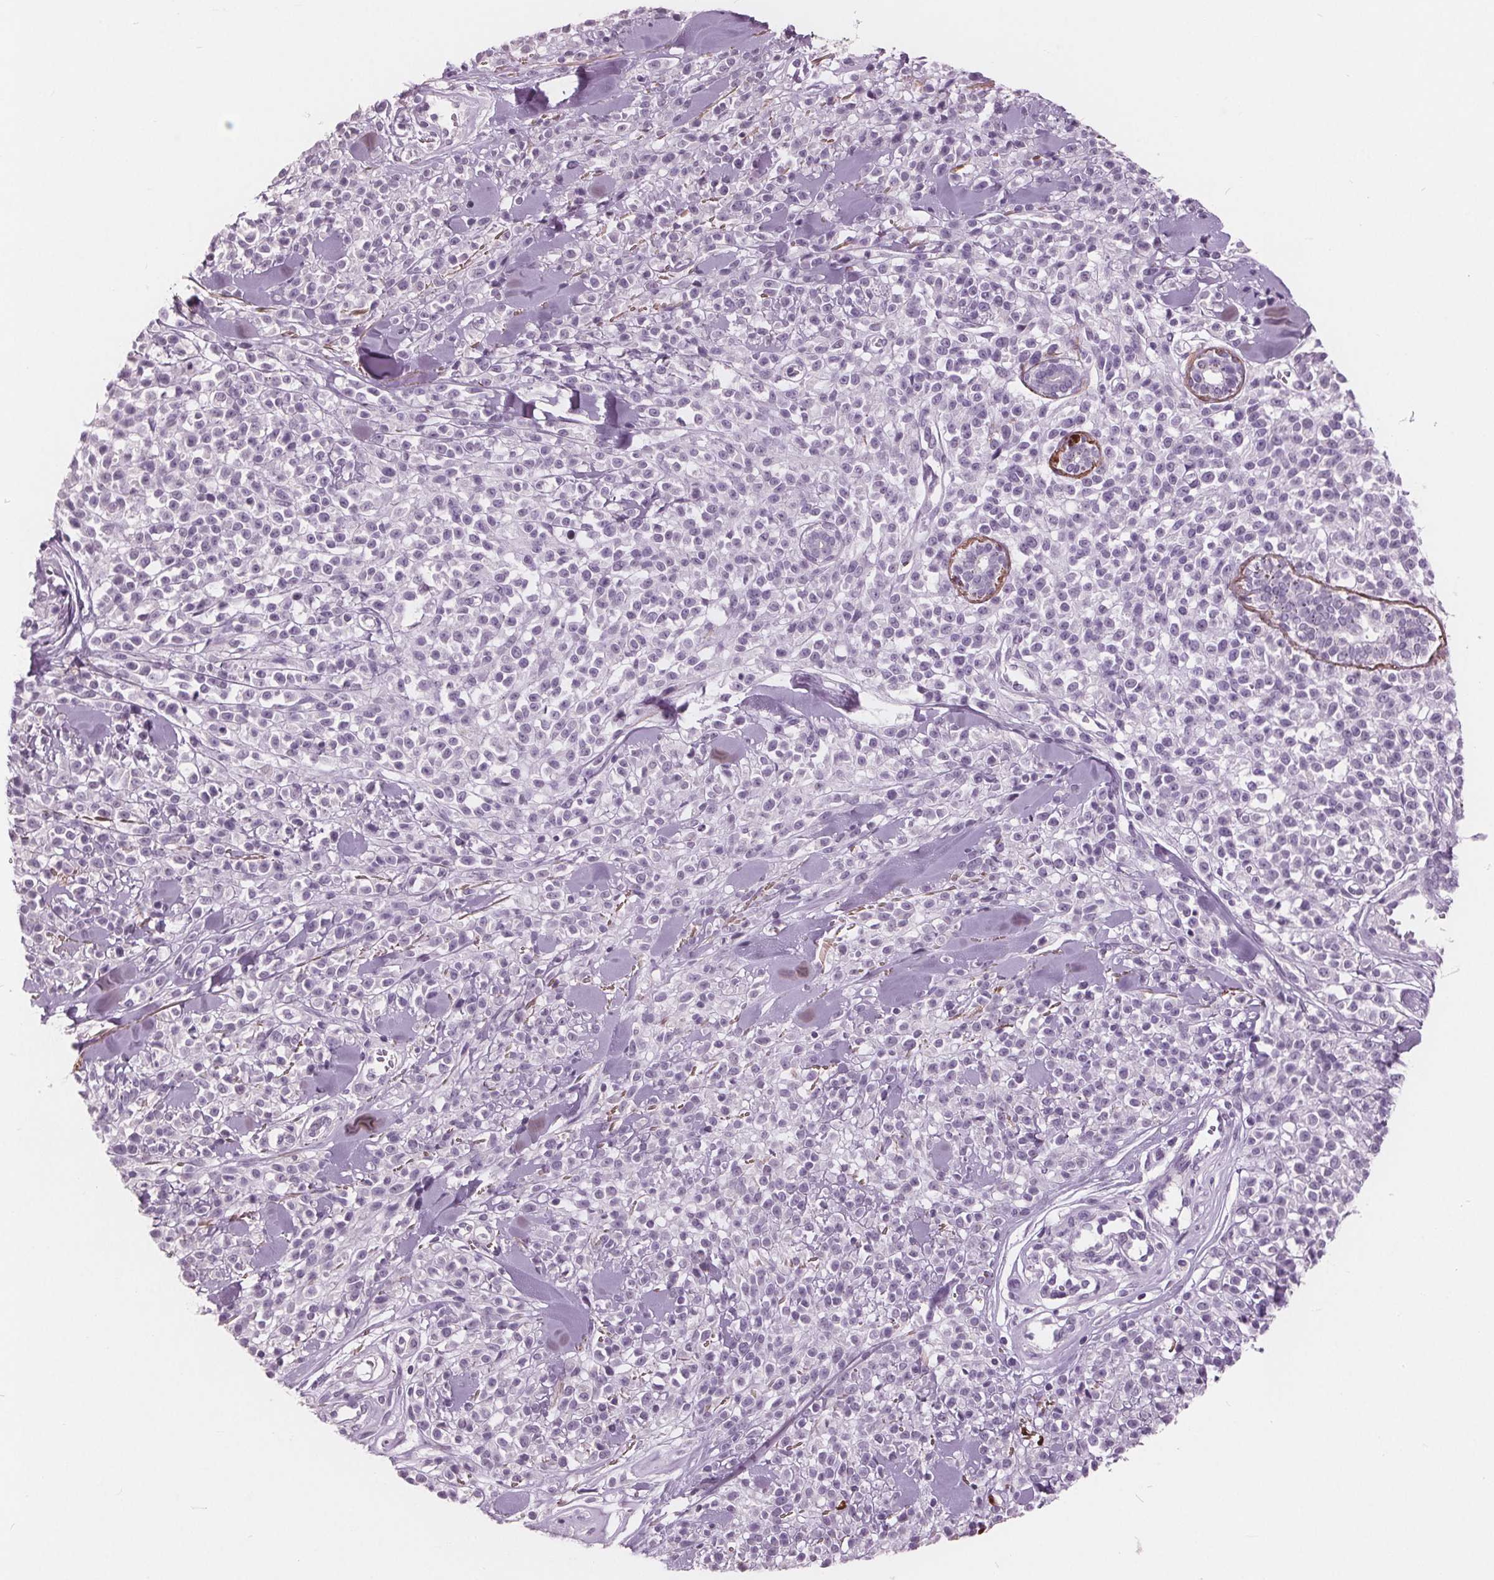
{"staining": {"intensity": "negative", "quantity": "none", "location": "none"}, "tissue": "melanoma", "cell_type": "Tumor cells", "image_type": "cancer", "snomed": [{"axis": "morphology", "description": "Malignant melanoma, NOS"}, {"axis": "topography", "description": "Skin"}, {"axis": "topography", "description": "Skin of trunk"}], "caption": "This histopathology image is of melanoma stained with immunohistochemistry to label a protein in brown with the nuclei are counter-stained blue. There is no positivity in tumor cells.", "gene": "AMBP", "patient": {"sex": "male", "age": 74}}